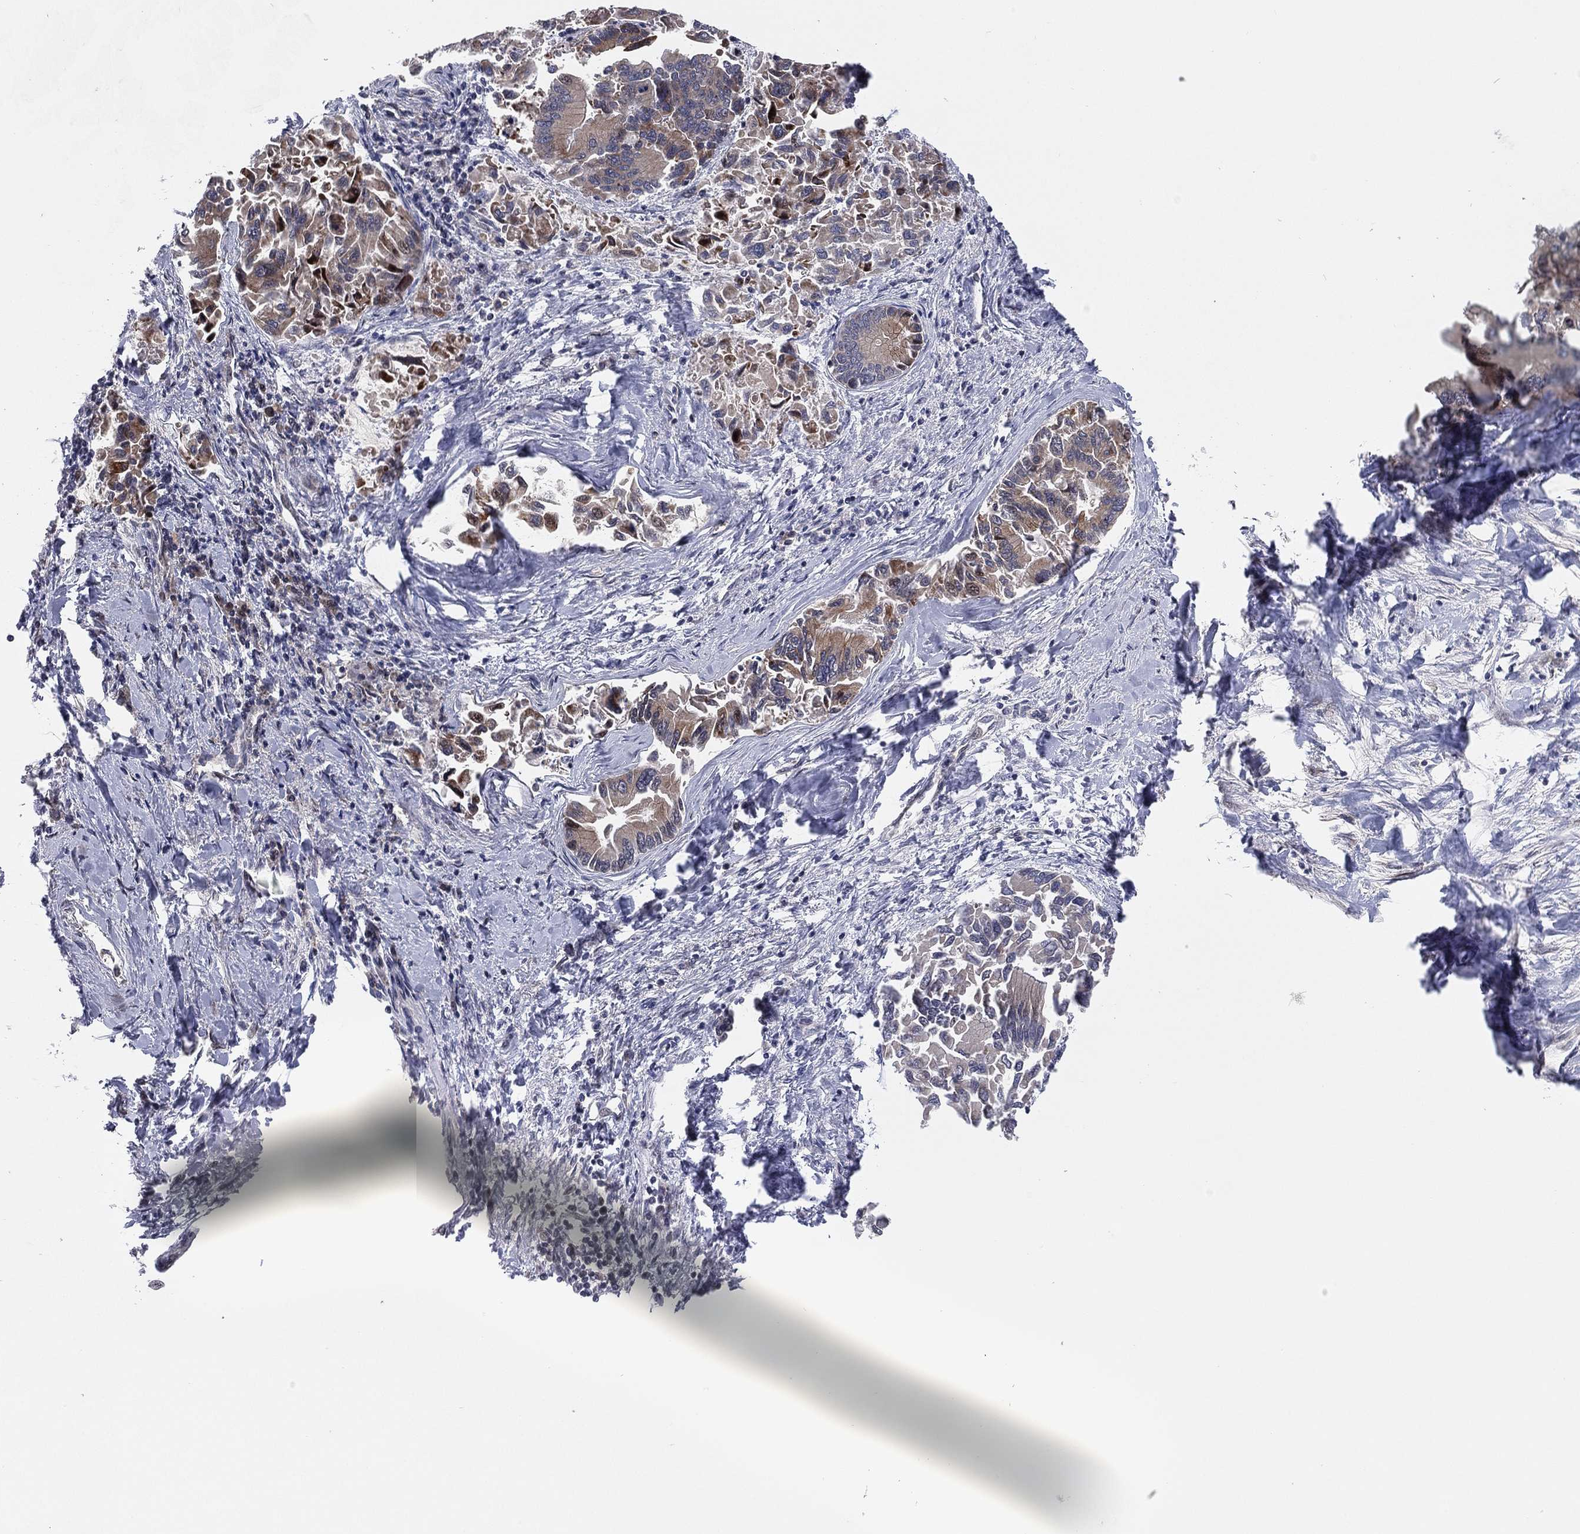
{"staining": {"intensity": "moderate", "quantity": "25%-75%", "location": "cytoplasmic/membranous"}, "tissue": "liver cancer", "cell_type": "Tumor cells", "image_type": "cancer", "snomed": [{"axis": "morphology", "description": "Cholangiocarcinoma"}, {"axis": "topography", "description": "Liver"}], "caption": "Liver cancer (cholangiocarcinoma) tissue demonstrates moderate cytoplasmic/membranous expression in approximately 25%-75% of tumor cells, visualized by immunohistochemistry.", "gene": "UTP14A", "patient": {"sex": "male", "age": 66}}